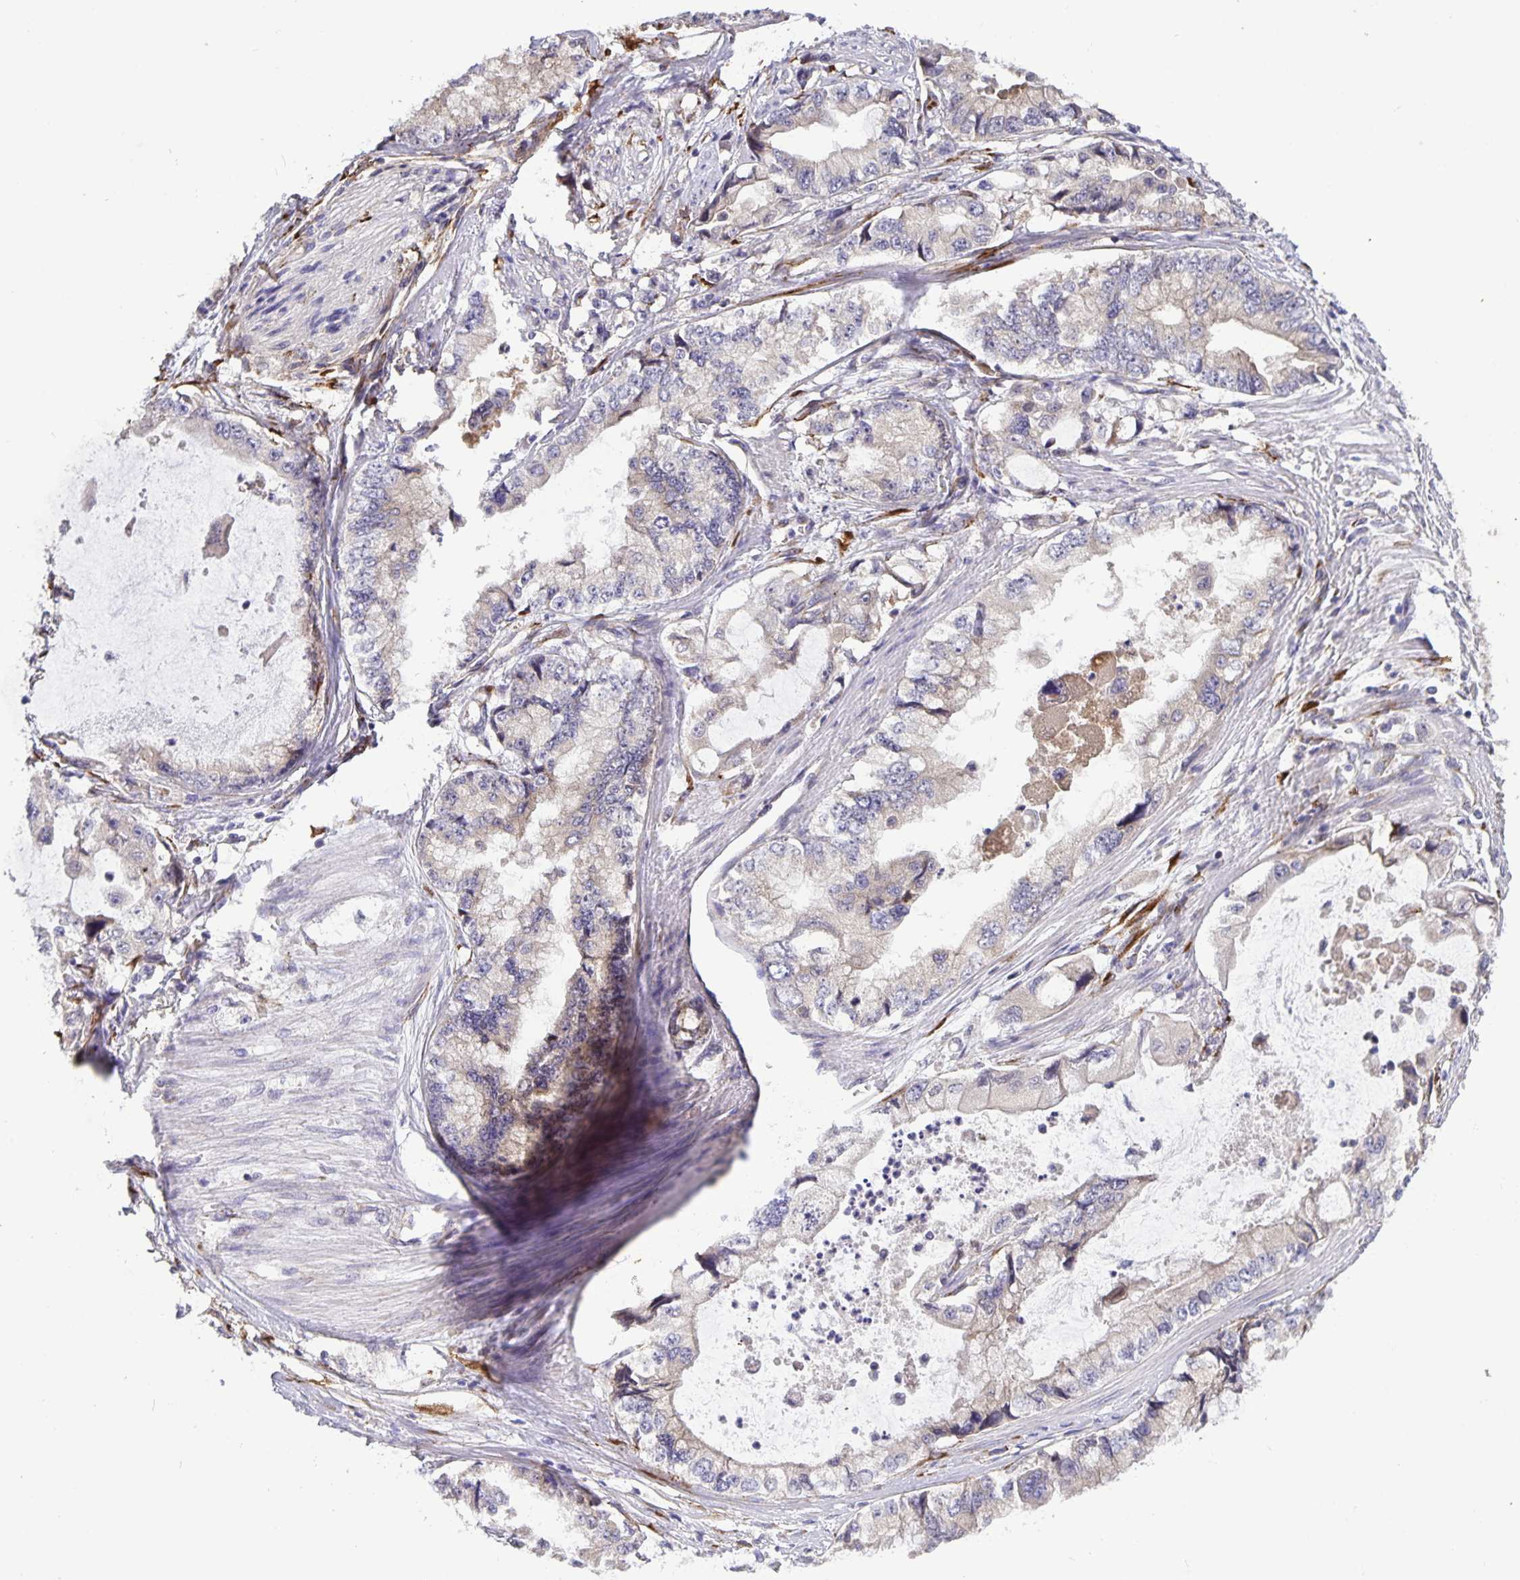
{"staining": {"intensity": "negative", "quantity": "none", "location": "none"}, "tissue": "stomach cancer", "cell_type": "Tumor cells", "image_type": "cancer", "snomed": [{"axis": "morphology", "description": "Adenocarcinoma, NOS"}, {"axis": "topography", "description": "Pancreas"}, {"axis": "topography", "description": "Stomach, upper"}, {"axis": "topography", "description": "Stomach"}], "caption": "IHC histopathology image of human stomach adenocarcinoma stained for a protein (brown), which shows no positivity in tumor cells.", "gene": "EML6", "patient": {"sex": "male", "age": 77}}